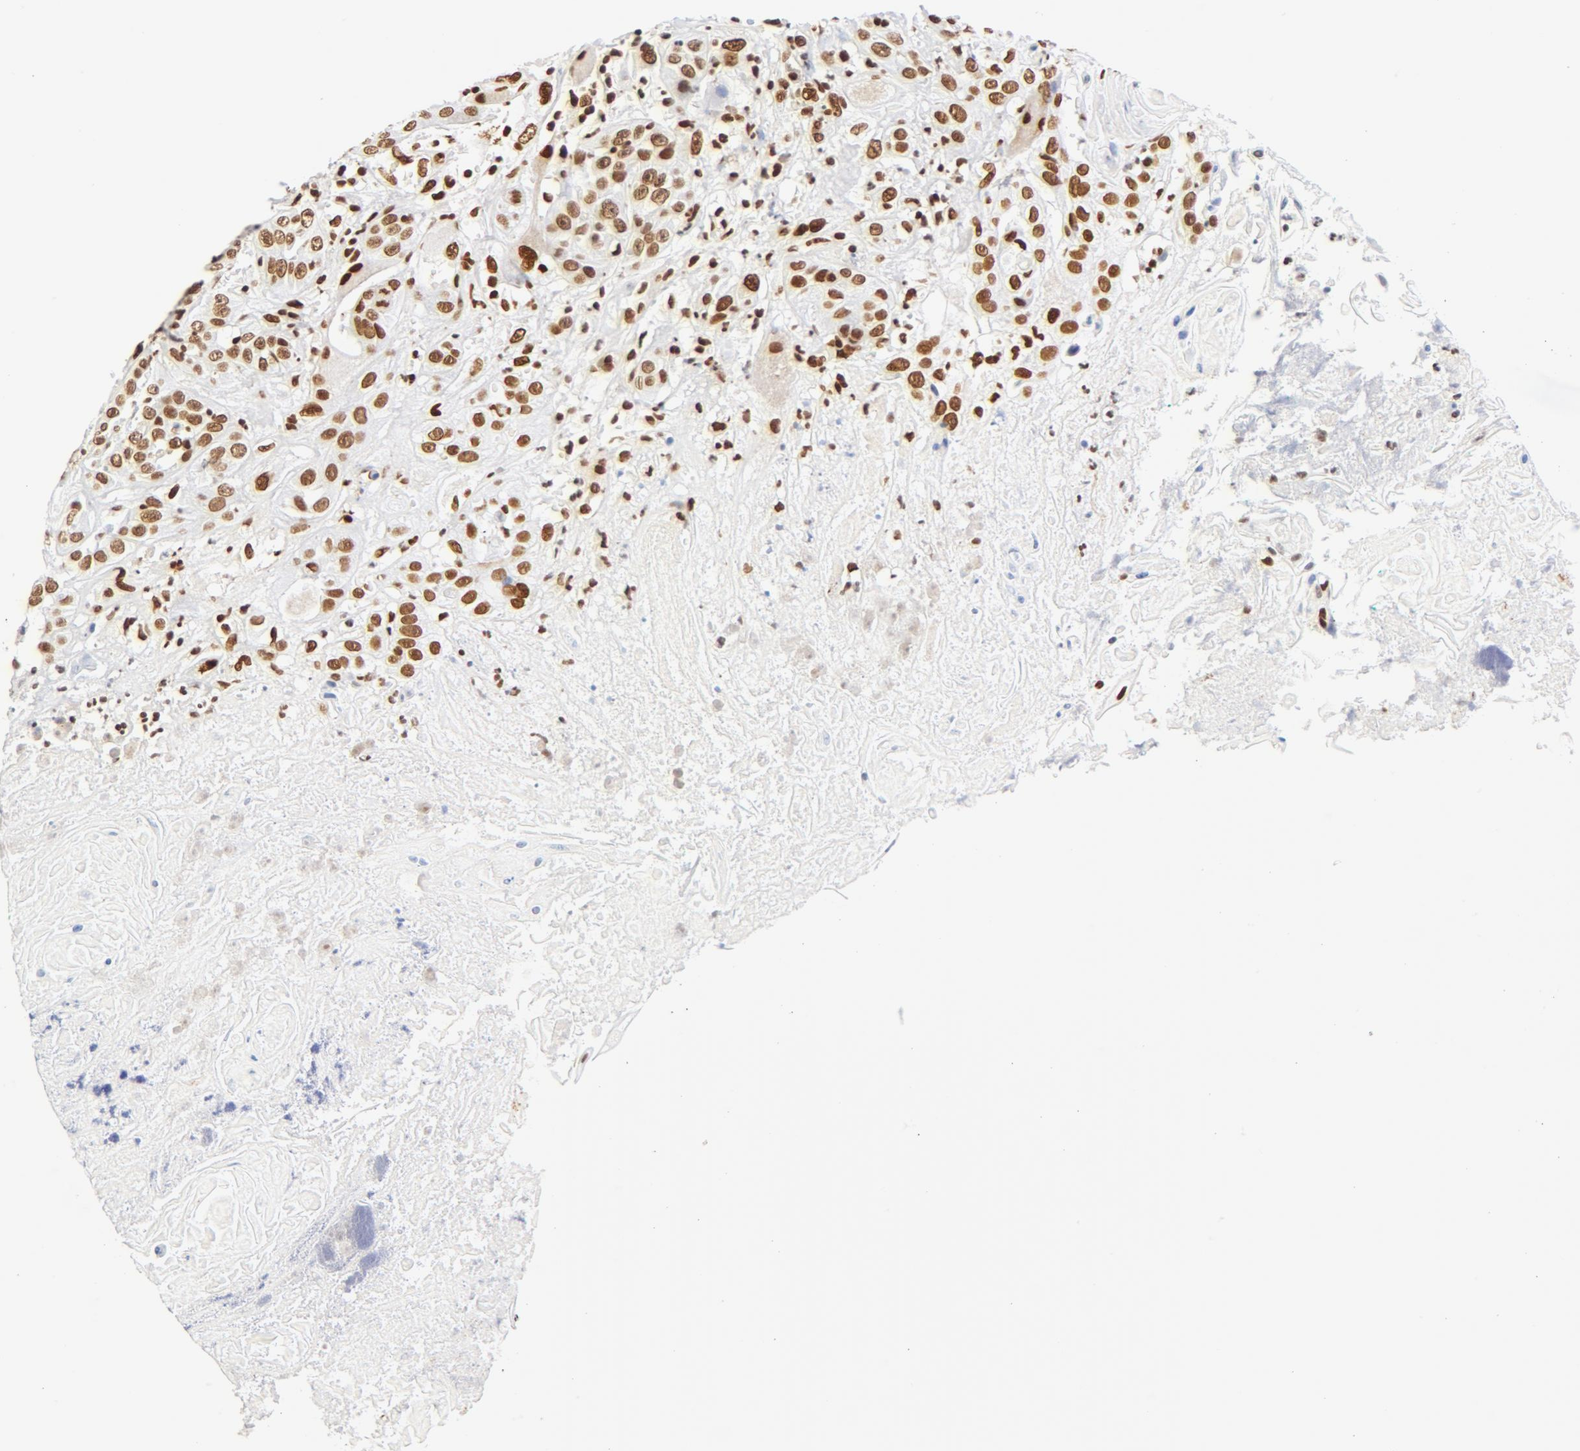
{"staining": {"intensity": "moderate", "quantity": ">75%", "location": "nuclear"}, "tissue": "head and neck cancer", "cell_type": "Tumor cells", "image_type": "cancer", "snomed": [{"axis": "morphology", "description": "Squamous cell carcinoma, NOS"}, {"axis": "topography", "description": "Head-Neck"}], "caption": "Head and neck cancer (squamous cell carcinoma) was stained to show a protein in brown. There is medium levels of moderate nuclear positivity in about >75% of tumor cells.", "gene": "CTBP1", "patient": {"sex": "female", "age": 84}}